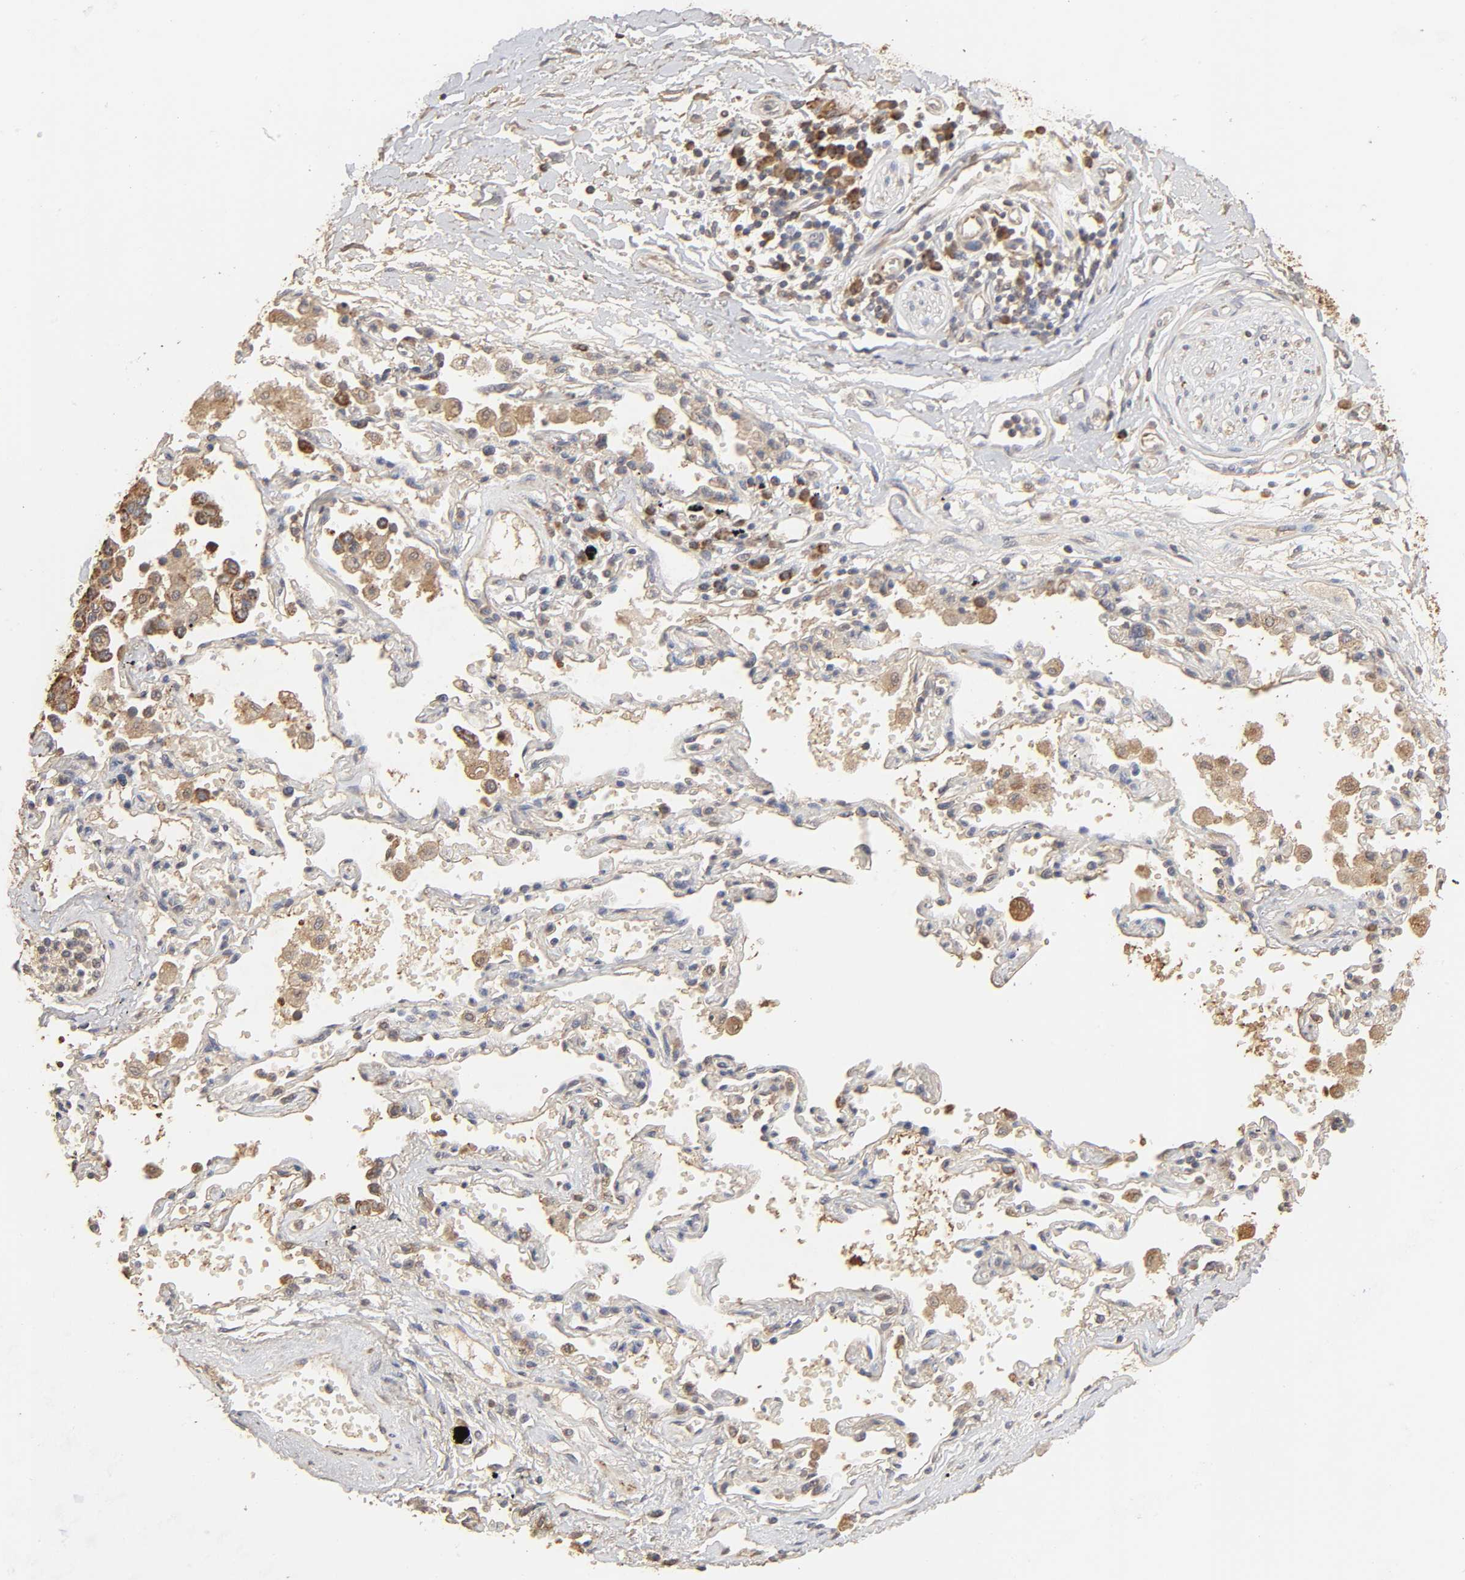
{"staining": {"intensity": "moderate", "quantity": ">75%", "location": "cytoplasmic/membranous"}, "tissue": "adipose tissue", "cell_type": "Adipocytes", "image_type": "normal", "snomed": [{"axis": "morphology", "description": "Normal tissue, NOS"}, {"axis": "morphology", "description": "Adenocarcinoma, NOS"}, {"axis": "topography", "description": "Cartilage tissue"}, {"axis": "topography", "description": "Bronchus"}, {"axis": "topography", "description": "Lung"}], "caption": "This image displays IHC staining of normal adipose tissue, with medium moderate cytoplasmic/membranous staining in about >75% of adipocytes.", "gene": "CYCS", "patient": {"sex": "female", "age": 67}}